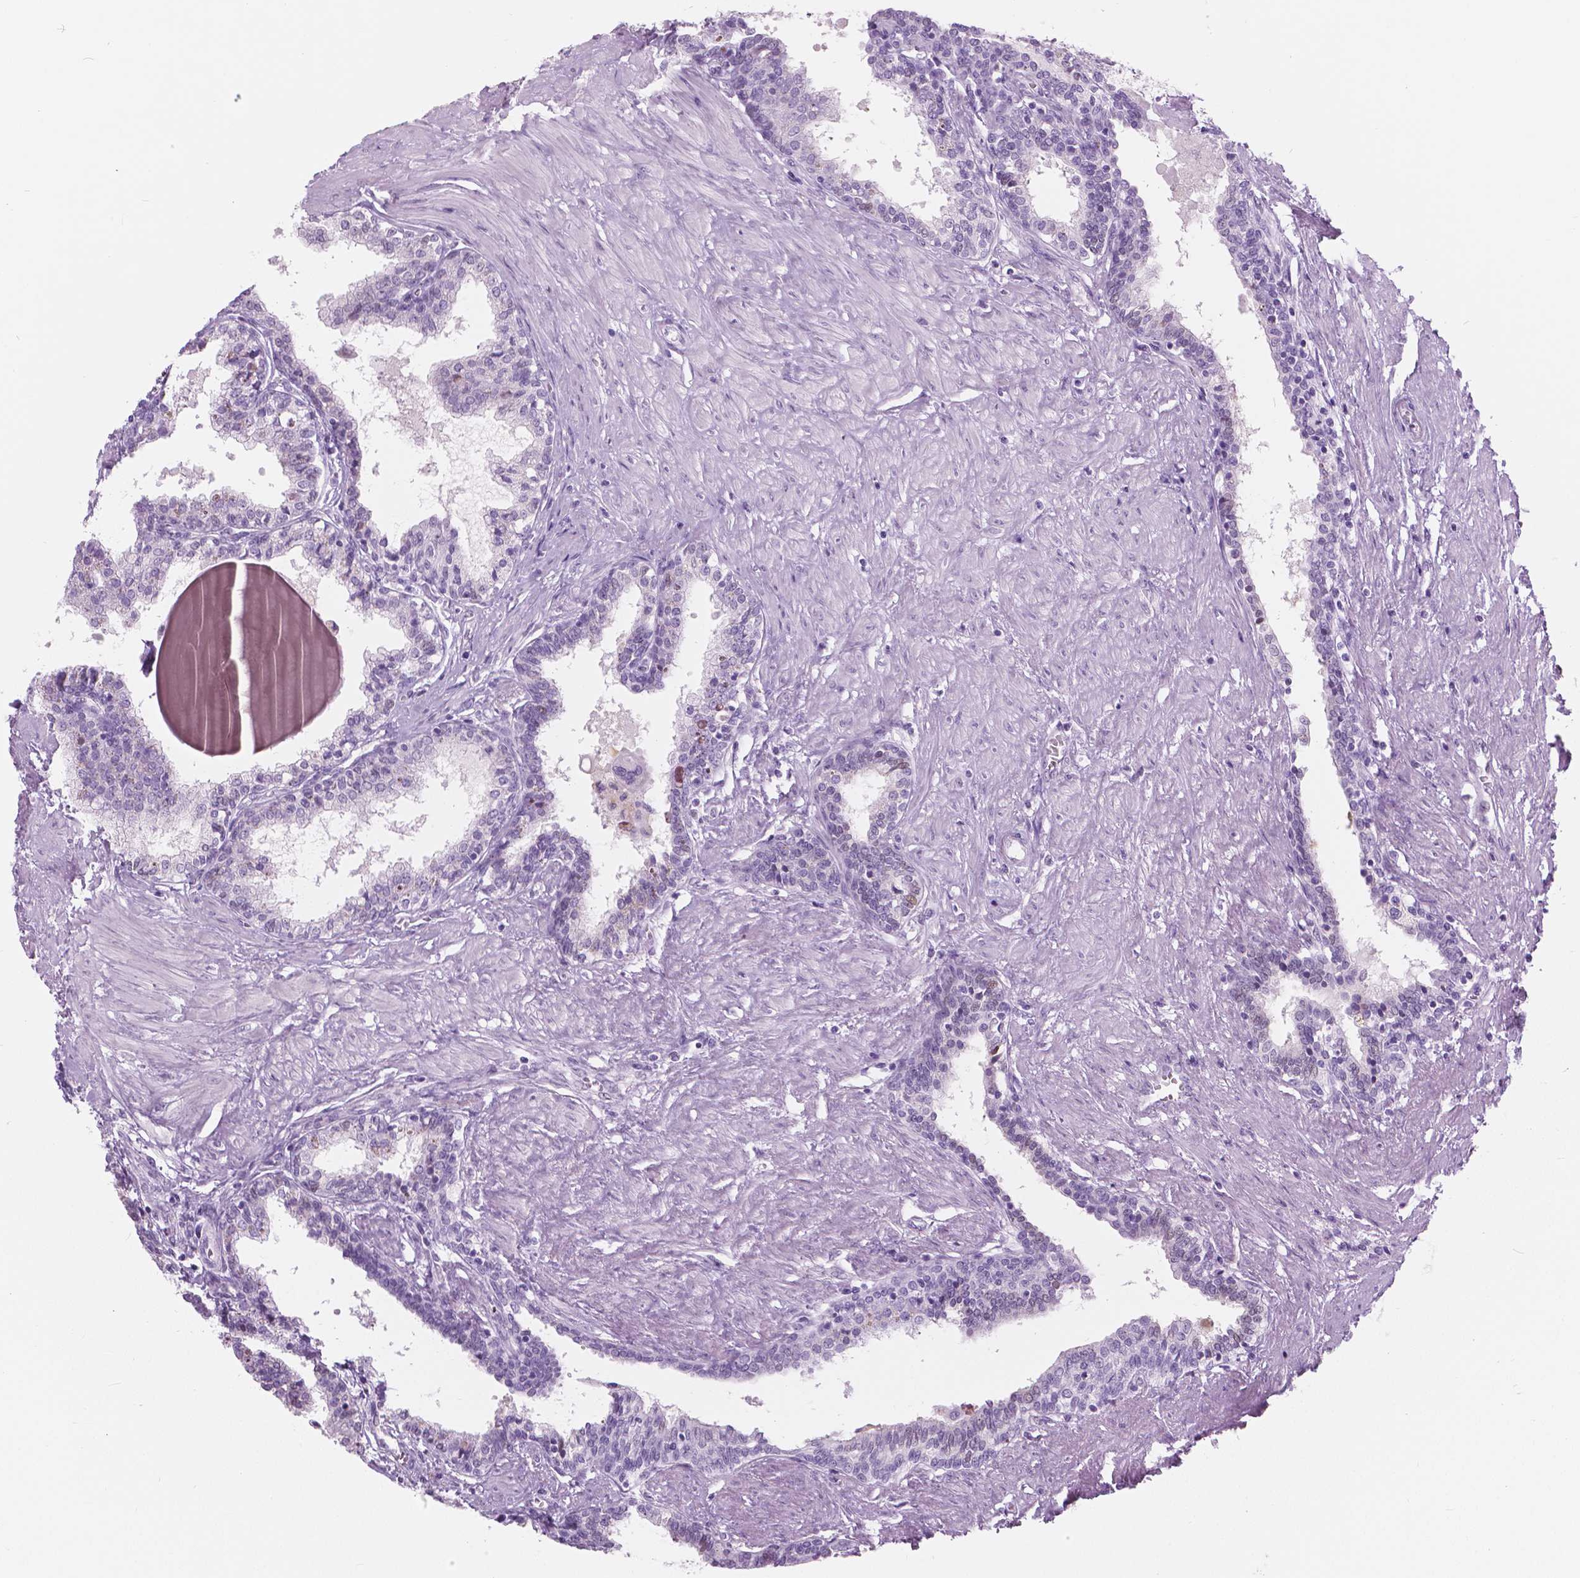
{"staining": {"intensity": "negative", "quantity": "none", "location": "none"}, "tissue": "prostate", "cell_type": "Glandular cells", "image_type": "normal", "snomed": [{"axis": "morphology", "description": "Normal tissue, NOS"}, {"axis": "topography", "description": "Prostate"}], "caption": "High magnification brightfield microscopy of unremarkable prostate stained with DAB (brown) and counterstained with hematoxylin (blue): glandular cells show no significant positivity. (Brightfield microscopy of DAB (3,3'-diaminobenzidine) IHC at high magnification).", "gene": "SFTPD", "patient": {"sex": "male", "age": 55}}